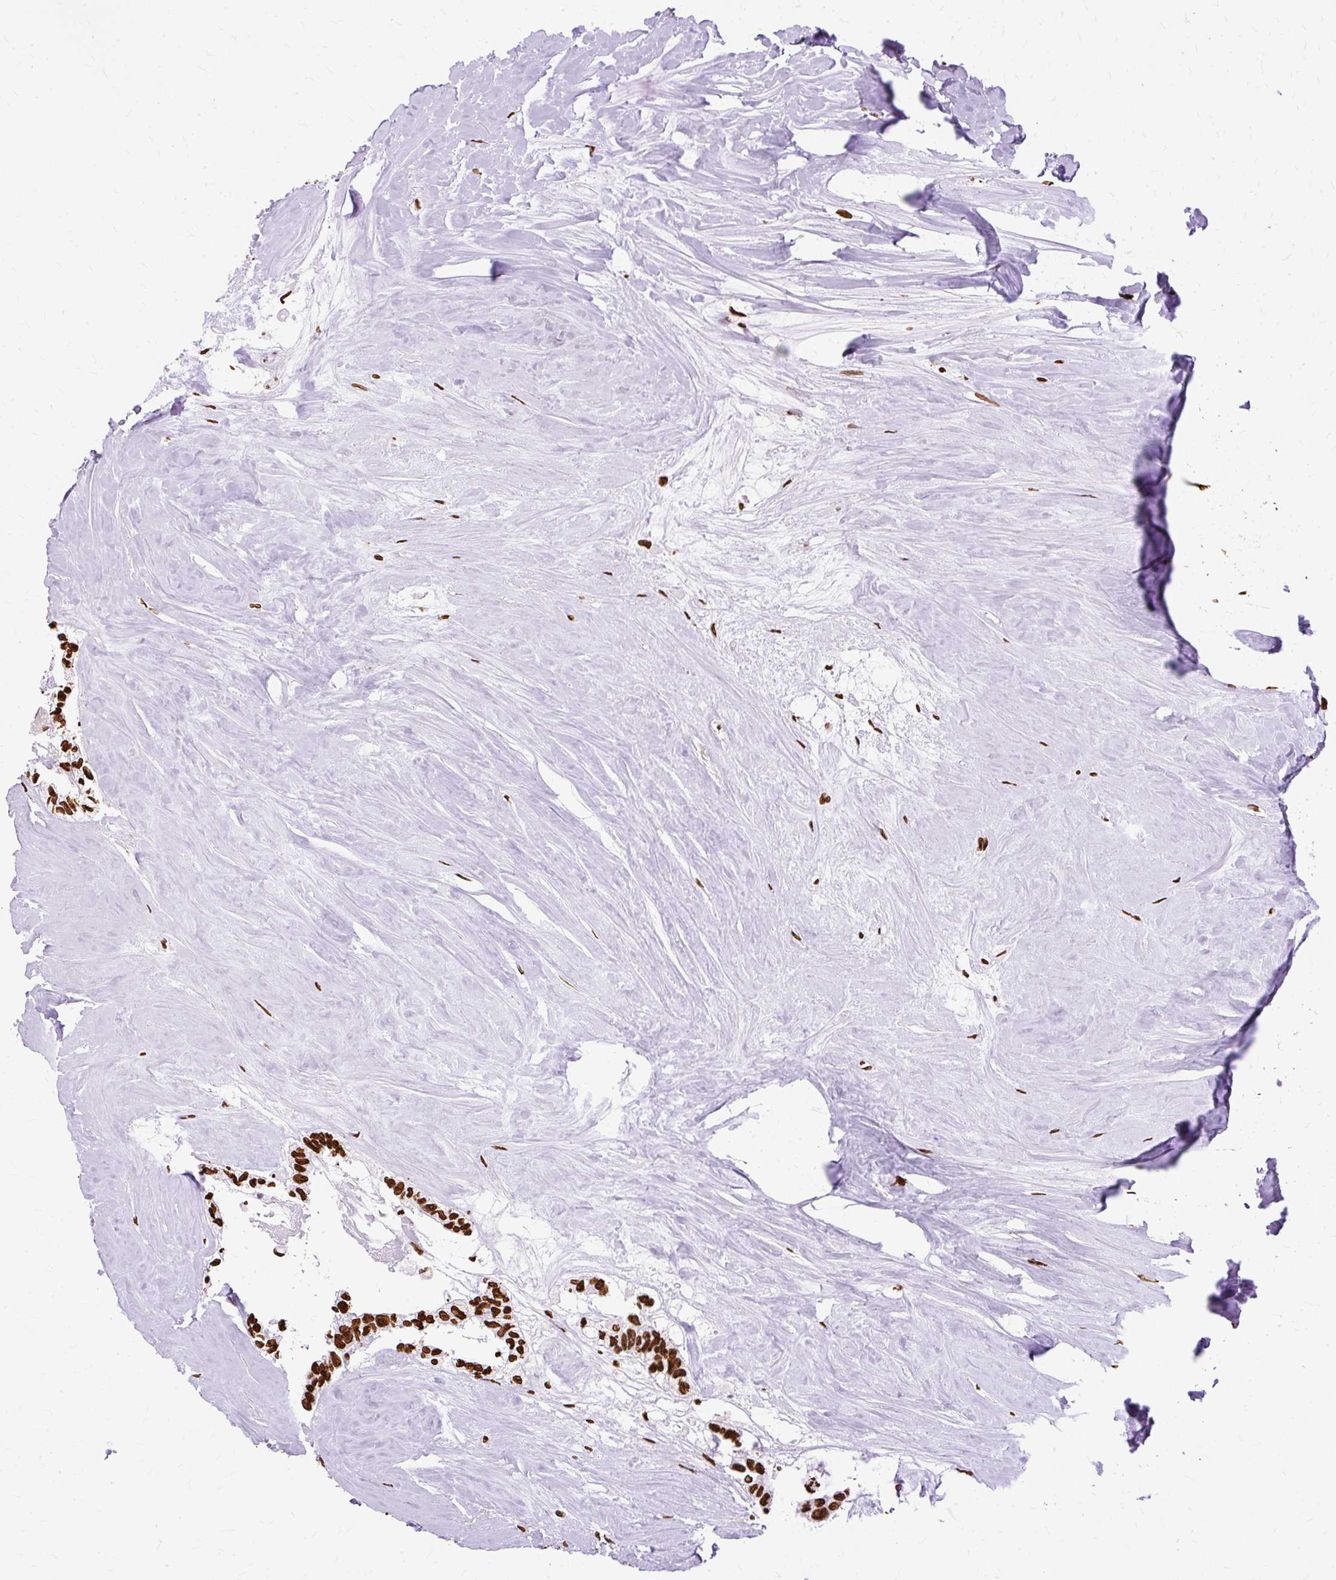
{"staining": {"intensity": "strong", "quantity": ">75%", "location": "nuclear"}, "tissue": "colorectal cancer", "cell_type": "Tumor cells", "image_type": "cancer", "snomed": [{"axis": "morphology", "description": "Adenocarcinoma, NOS"}, {"axis": "topography", "description": "Colon"}, {"axis": "topography", "description": "Rectum"}], "caption": "Colorectal cancer was stained to show a protein in brown. There is high levels of strong nuclear positivity in approximately >75% of tumor cells. (DAB (3,3'-diaminobenzidine) = brown stain, brightfield microscopy at high magnification).", "gene": "TMEM184C", "patient": {"sex": "male", "age": 57}}